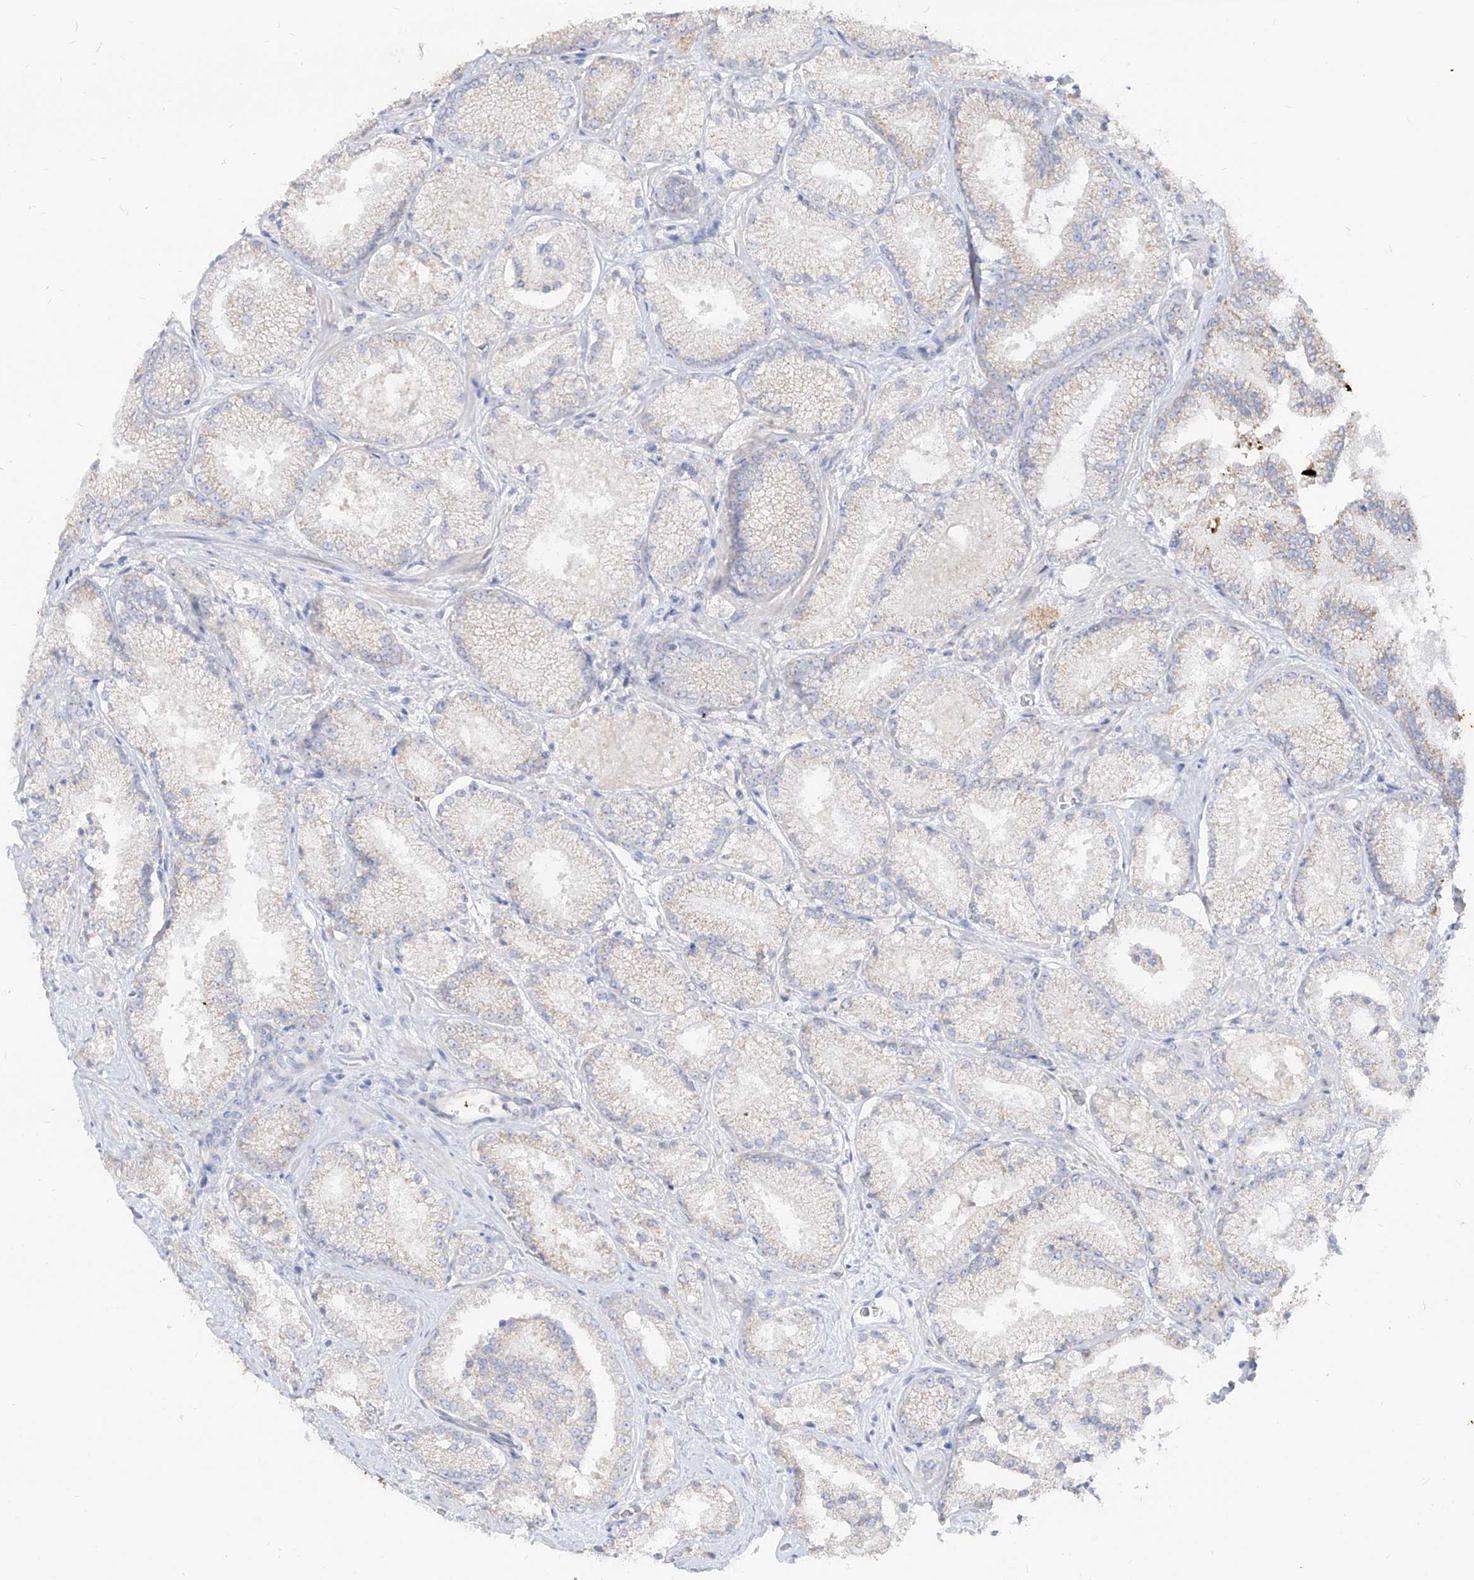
{"staining": {"intensity": "negative", "quantity": "none", "location": "none"}, "tissue": "prostate cancer", "cell_type": "Tumor cells", "image_type": "cancer", "snomed": [{"axis": "morphology", "description": "Adenocarcinoma, High grade"}, {"axis": "topography", "description": "Prostate"}], "caption": "A micrograph of prostate high-grade adenocarcinoma stained for a protein shows no brown staining in tumor cells.", "gene": "RBFOX3", "patient": {"sex": "male", "age": 73}}